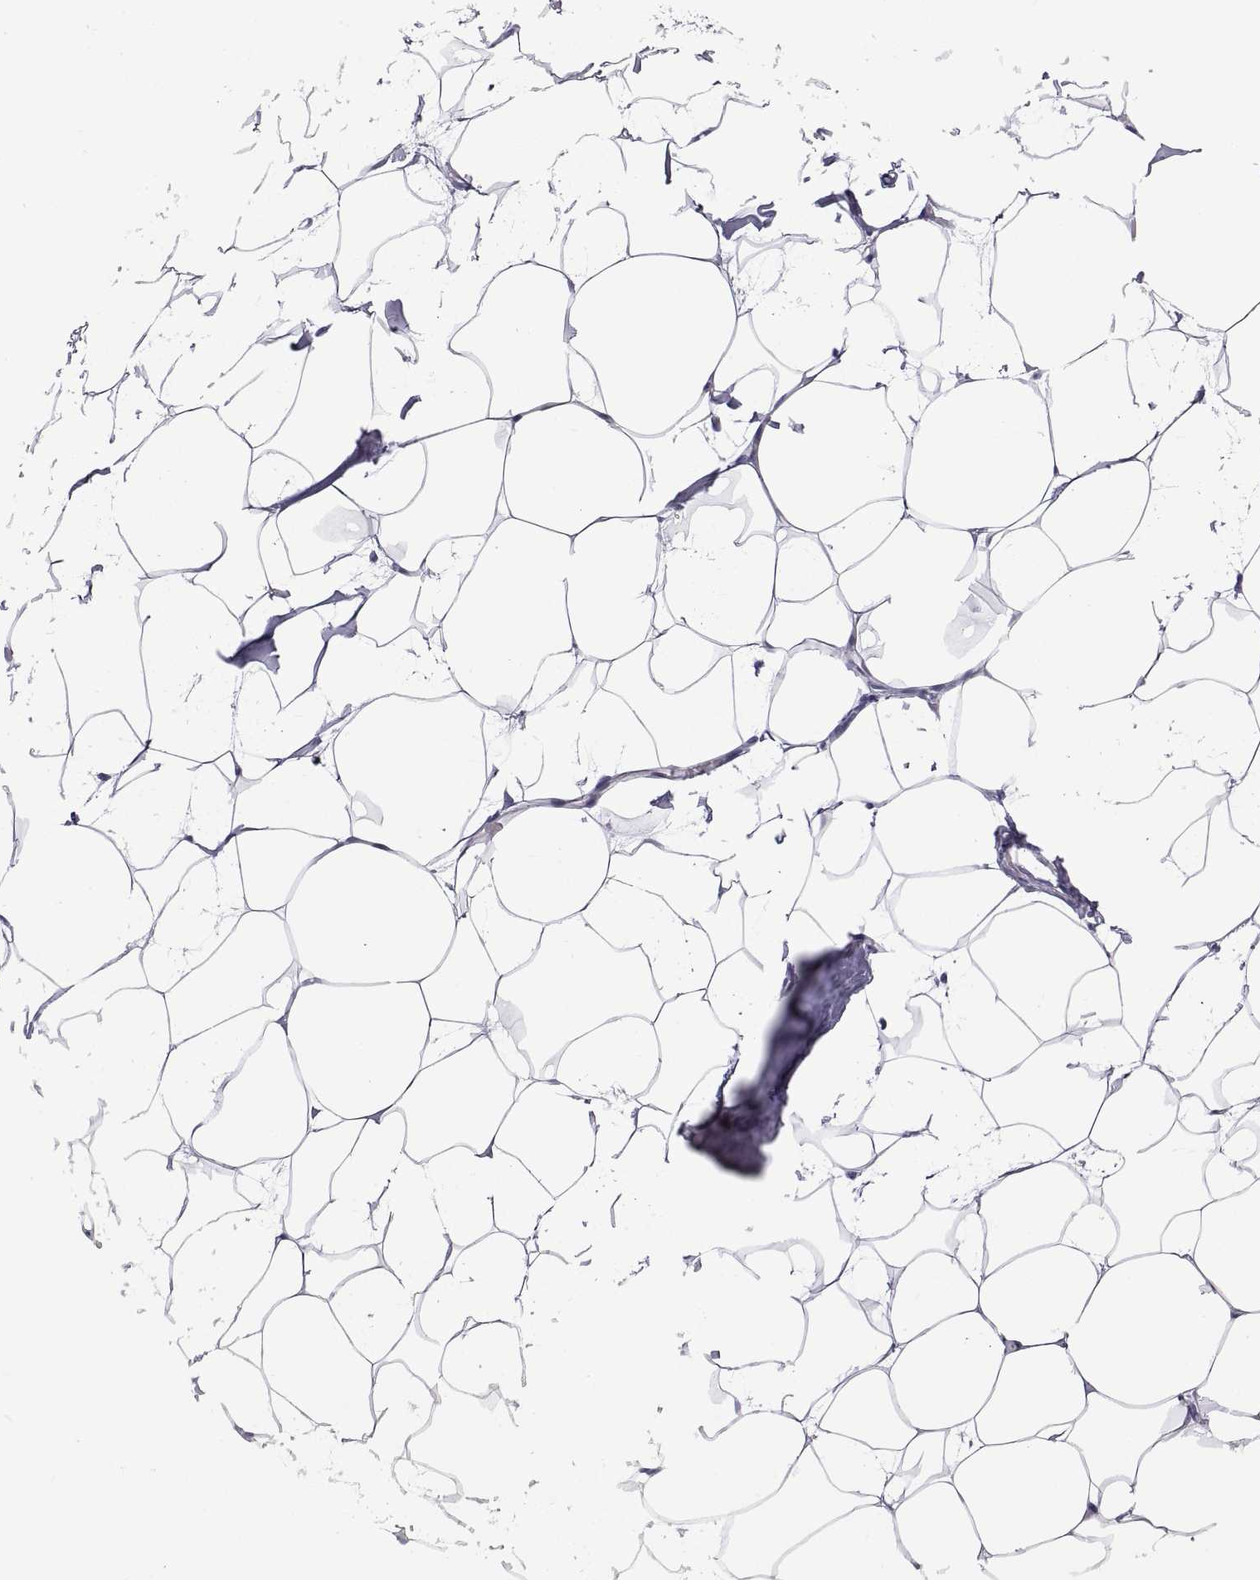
{"staining": {"intensity": "negative", "quantity": "none", "location": "none"}, "tissue": "breast", "cell_type": "Adipocytes", "image_type": "normal", "snomed": [{"axis": "morphology", "description": "Normal tissue, NOS"}, {"axis": "topography", "description": "Breast"}], "caption": "Immunohistochemical staining of unremarkable breast reveals no significant positivity in adipocytes. The staining was performed using DAB (3,3'-diaminobenzidine) to visualize the protein expression in brown, while the nuclei were stained in blue with hematoxylin (Magnification: 20x).", "gene": "CRISP1", "patient": {"sex": "female", "age": 32}}